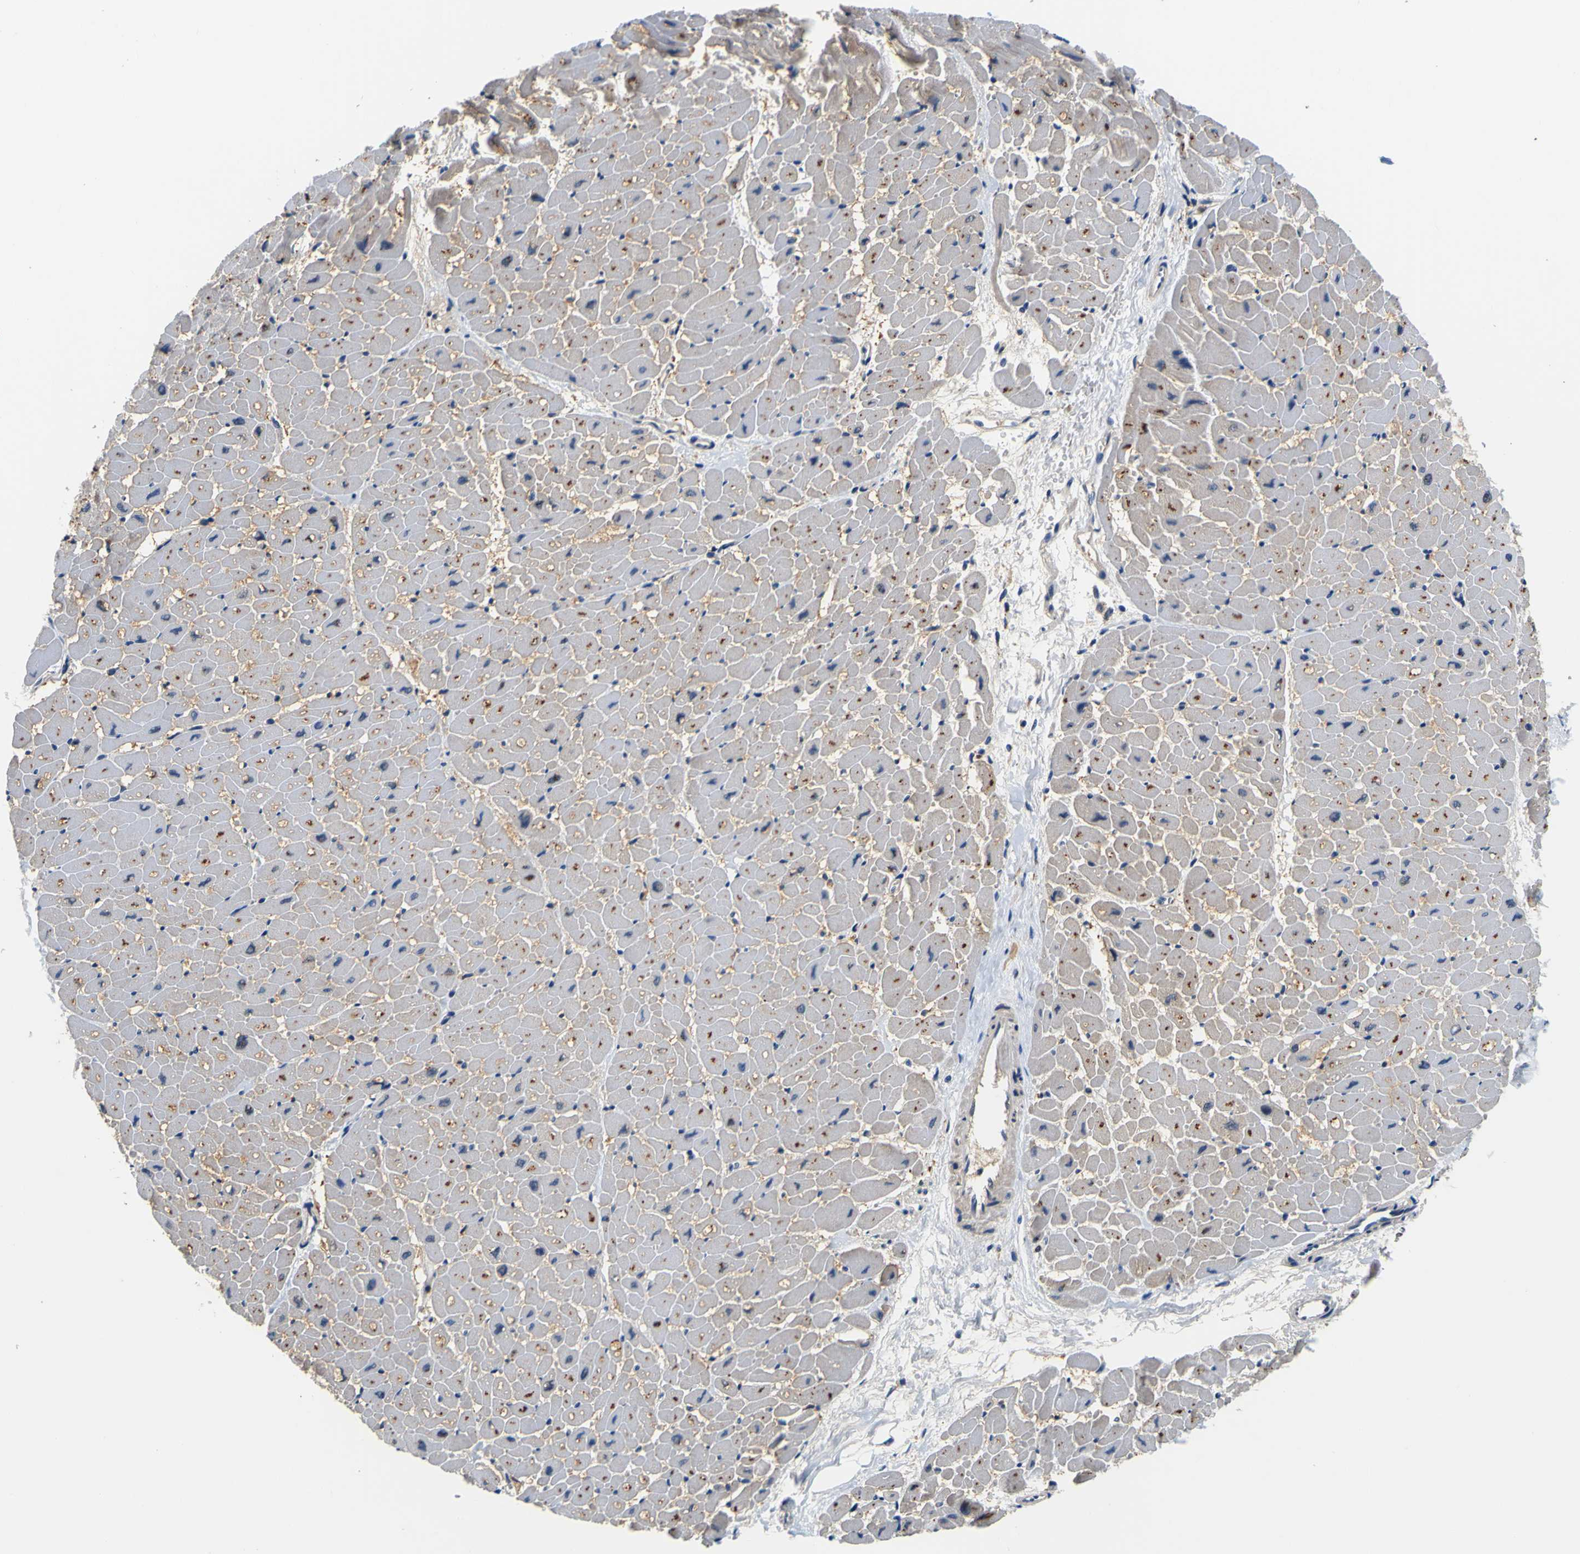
{"staining": {"intensity": "moderate", "quantity": ">75%", "location": "cytoplasmic/membranous"}, "tissue": "heart muscle", "cell_type": "Cardiomyocytes", "image_type": "normal", "snomed": [{"axis": "morphology", "description": "Normal tissue, NOS"}, {"axis": "topography", "description": "Heart"}], "caption": "Heart muscle stained with immunohistochemistry (IHC) shows moderate cytoplasmic/membranous staining in approximately >75% of cardiomyocytes. (DAB (3,3'-diaminobenzidine) IHC, brown staining for protein, blue staining for nuclei).", "gene": "TNIK", "patient": {"sex": "male", "age": 45}}